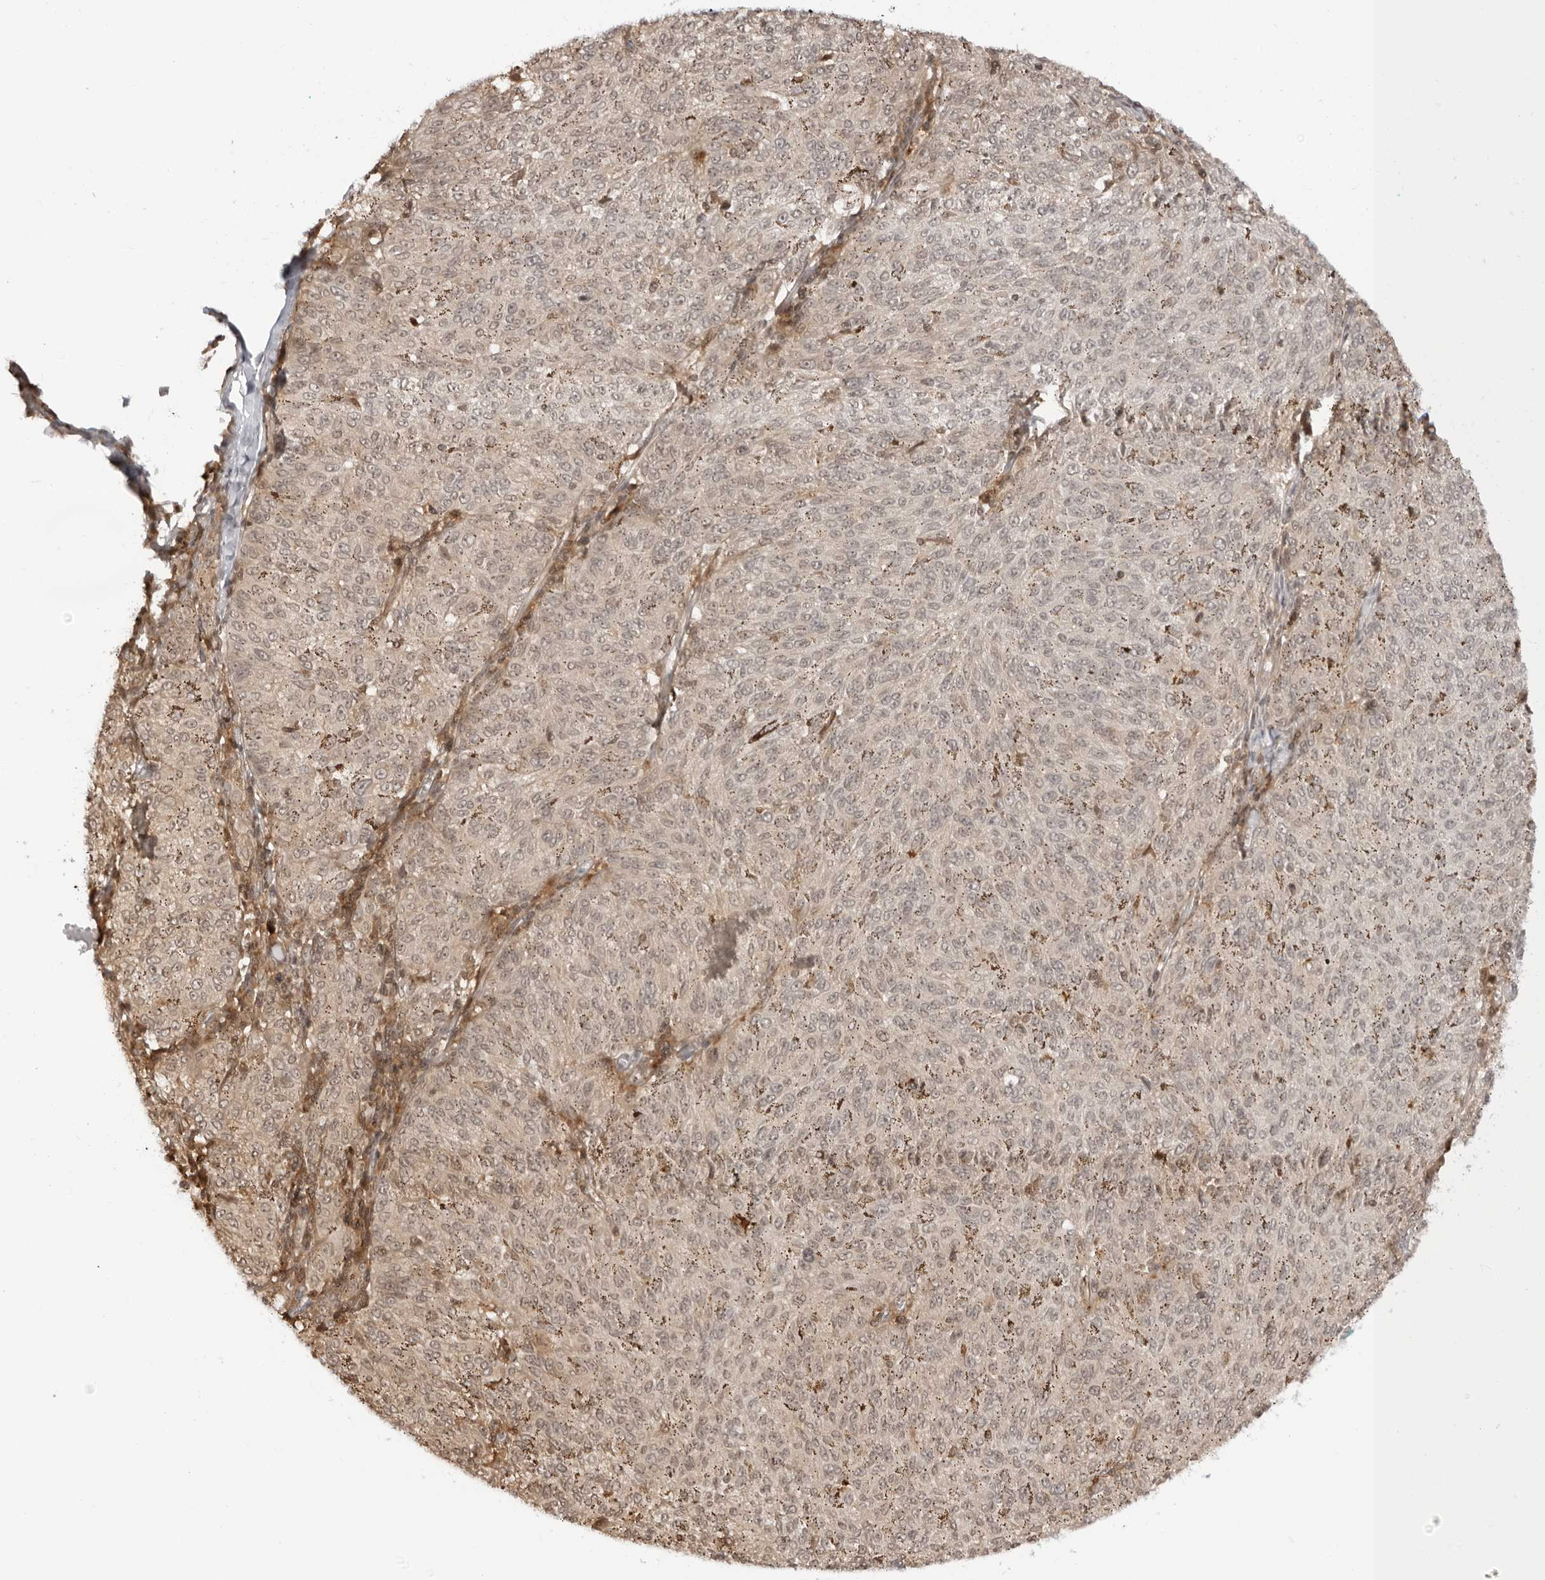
{"staining": {"intensity": "weak", "quantity": "25%-75%", "location": "nuclear"}, "tissue": "melanoma", "cell_type": "Tumor cells", "image_type": "cancer", "snomed": [{"axis": "morphology", "description": "Malignant melanoma, NOS"}, {"axis": "topography", "description": "Skin"}], "caption": "IHC histopathology image of neoplastic tissue: melanoma stained using immunohistochemistry (IHC) reveals low levels of weak protein expression localized specifically in the nuclear of tumor cells, appearing as a nuclear brown color.", "gene": "RNF146", "patient": {"sex": "female", "age": 72}}